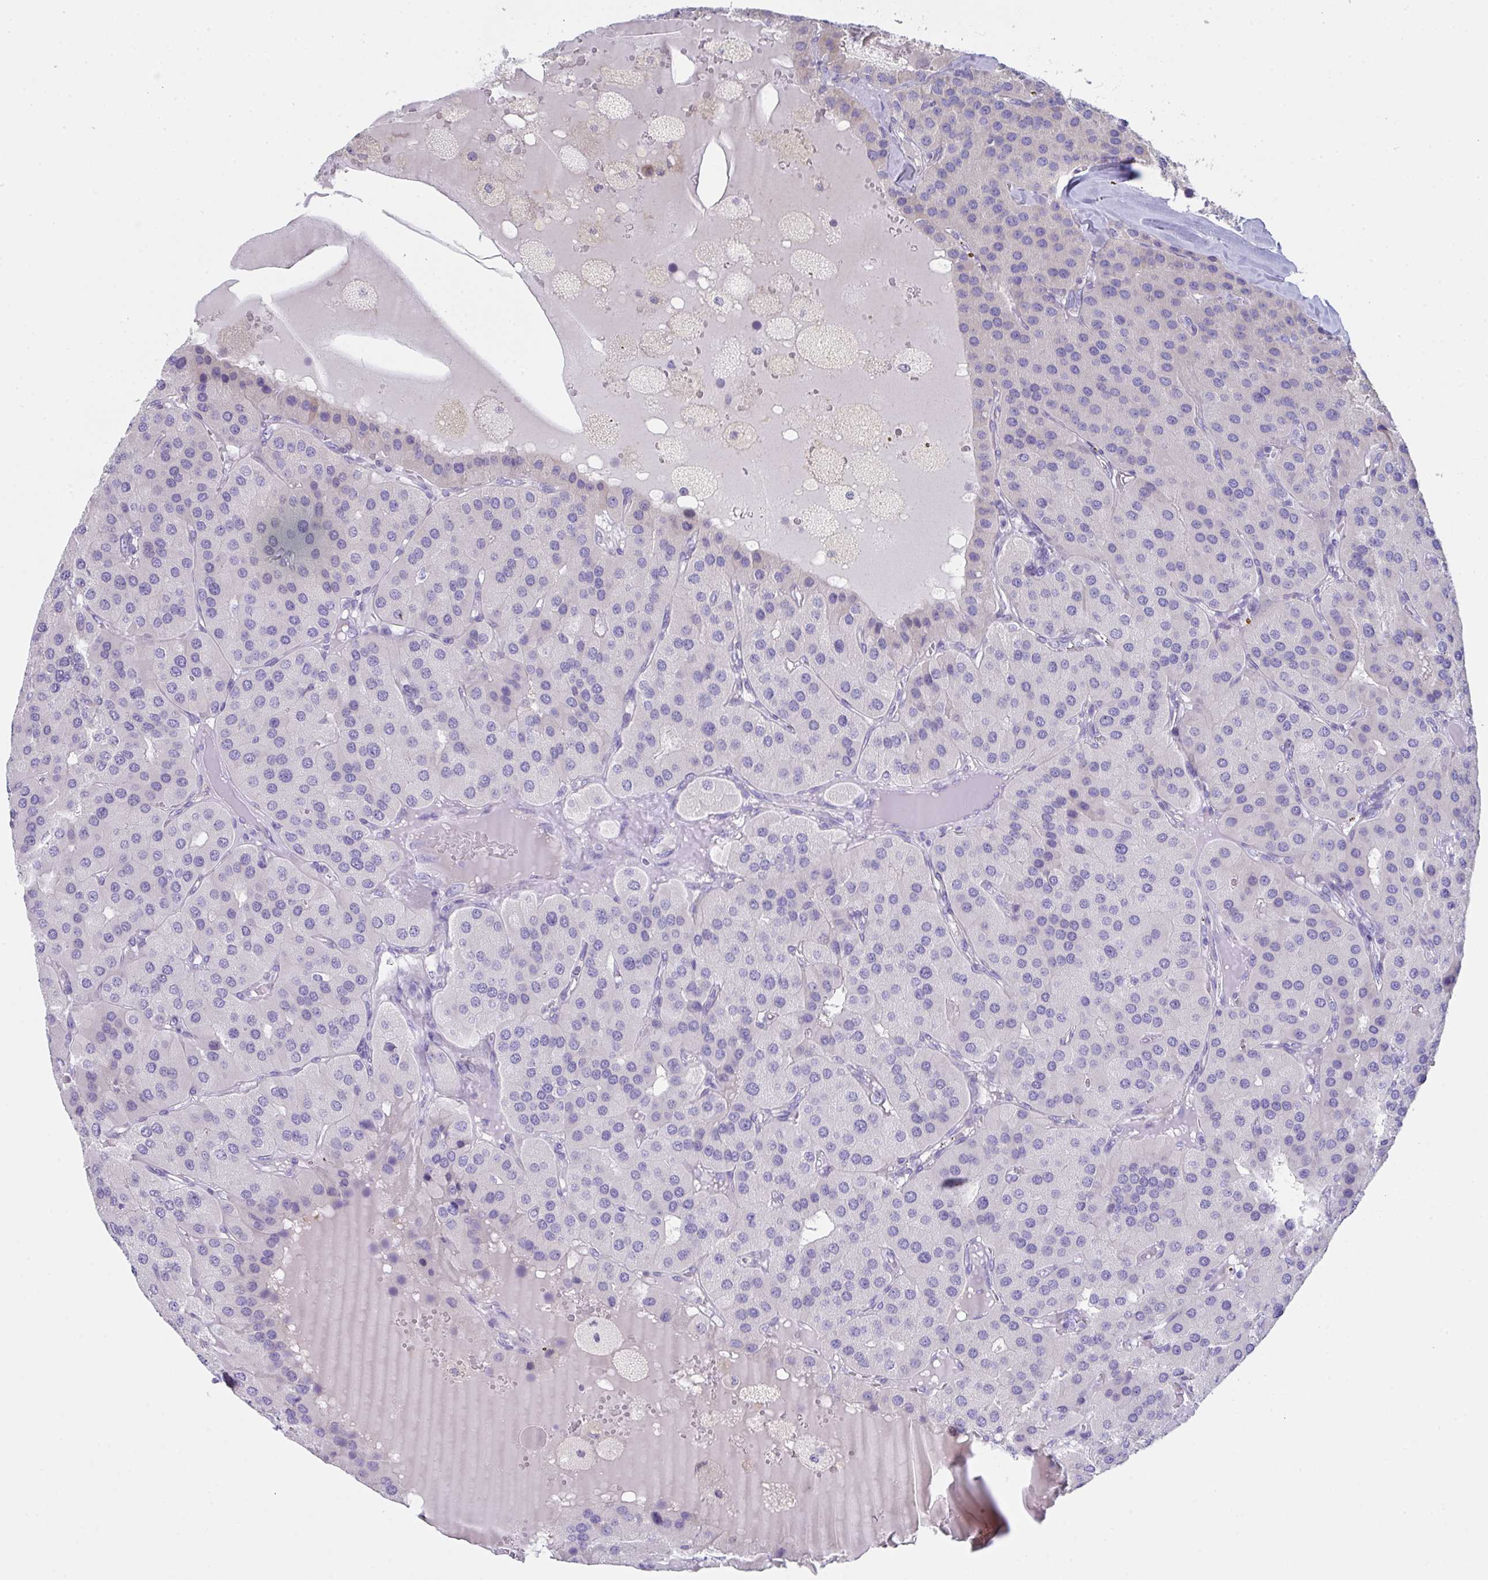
{"staining": {"intensity": "negative", "quantity": "none", "location": "none"}, "tissue": "parathyroid gland", "cell_type": "Glandular cells", "image_type": "normal", "snomed": [{"axis": "morphology", "description": "Normal tissue, NOS"}, {"axis": "morphology", "description": "Adenoma, NOS"}, {"axis": "topography", "description": "Parathyroid gland"}], "caption": "Image shows no significant protein staining in glandular cells of benign parathyroid gland. The staining is performed using DAB (3,3'-diaminobenzidine) brown chromogen with nuclei counter-stained in using hematoxylin.", "gene": "FBXO47", "patient": {"sex": "female", "age": 86}}